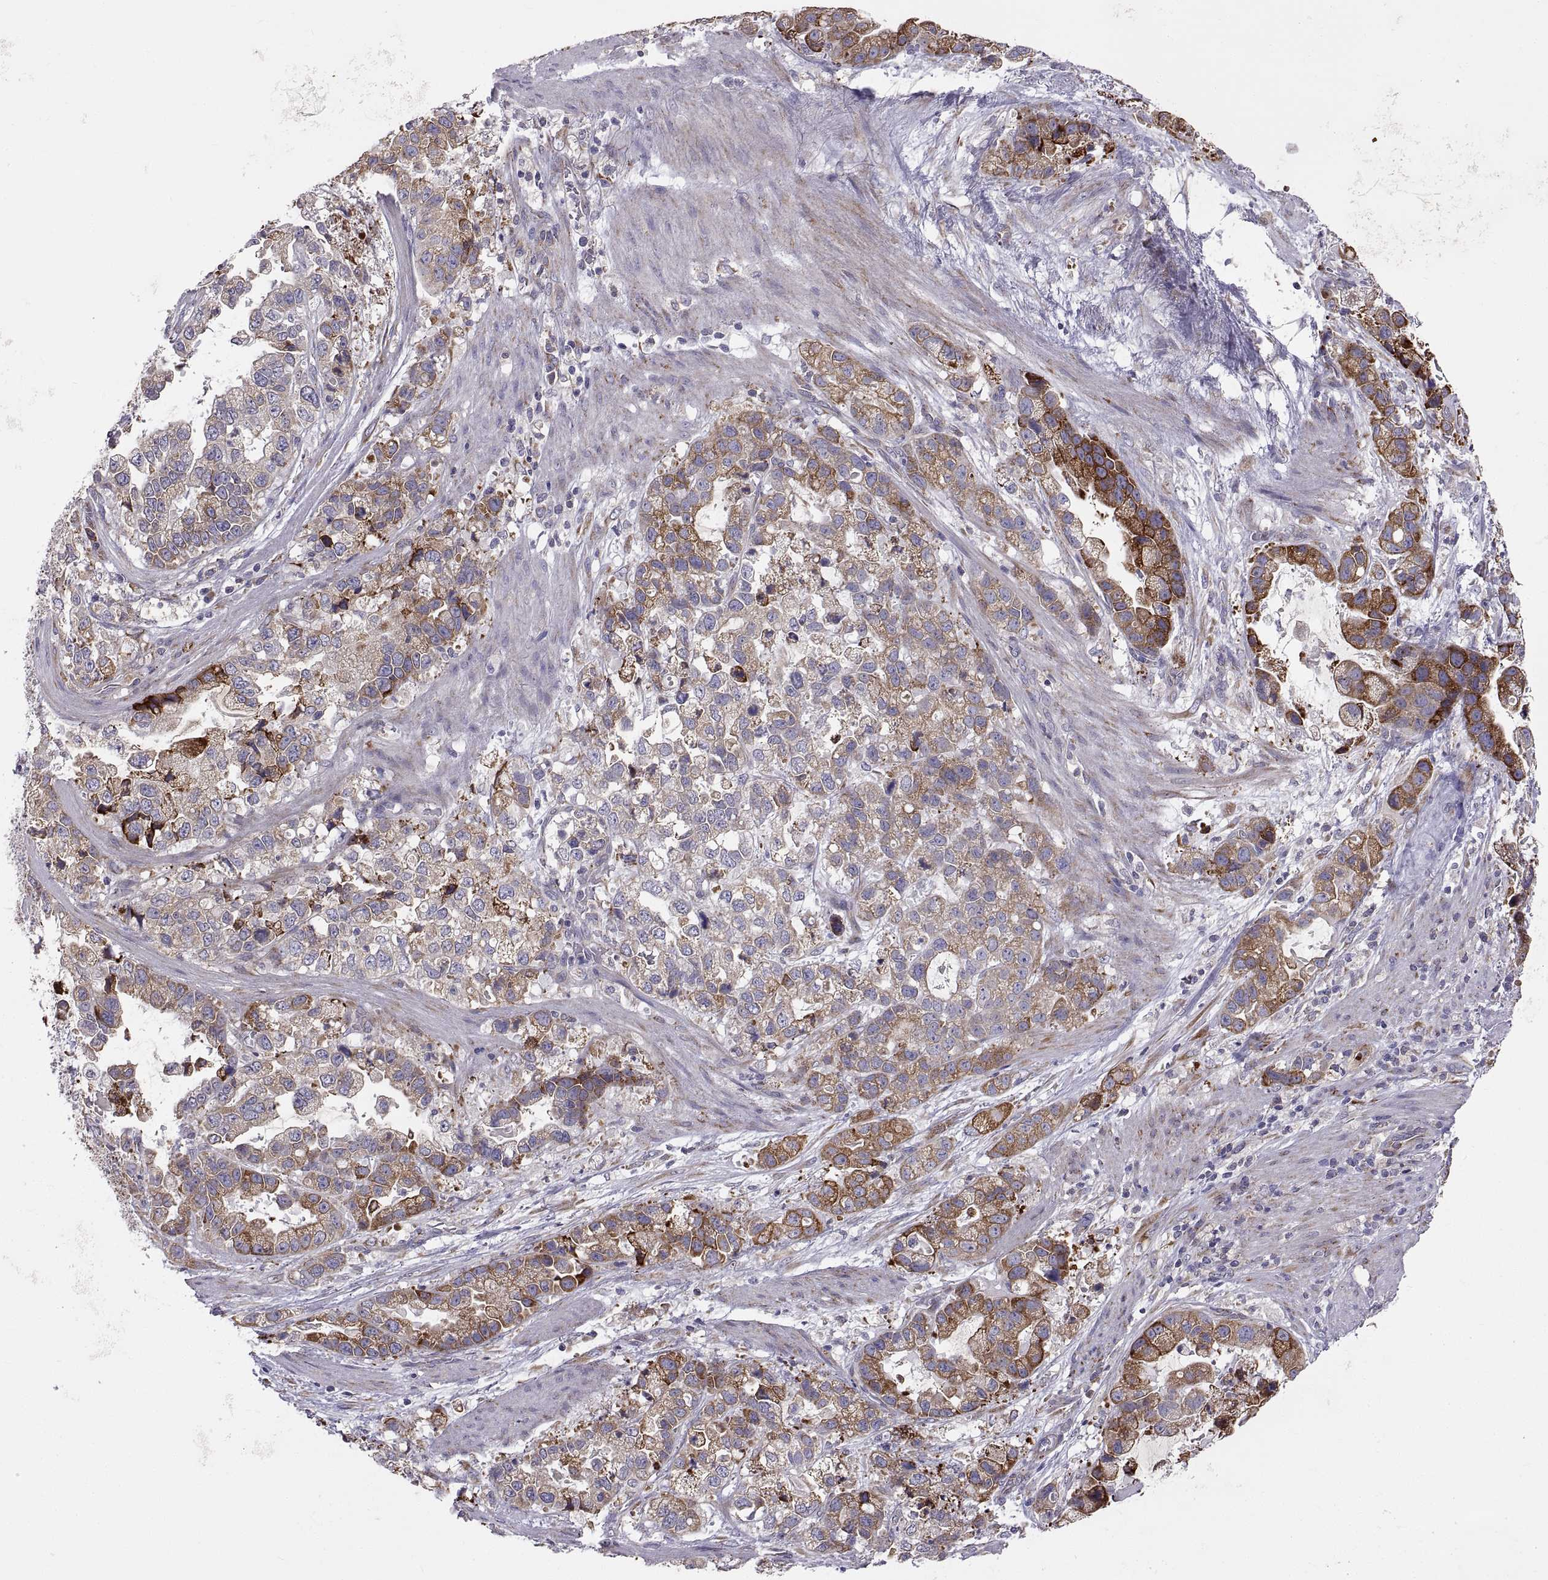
{"staining": {"intensity": "strong", "quantity": "<25%", "location": "cytoplasmic/membranous"}, "tissue": "stomach cancer", "cell_type": "Tumor cells", "image_type": "cancer", "snomed": [{"axis": "morphology", "description": "Adenocarcinoma, NOS"}, {"axis": "topography", "description": "Stomach"}], "caption": "Human stomach cancer stained for a protein (brown) demonstrates strong cytoplasmic/membranous positive positivity in approximately <25% of tumor cells.", "gene": "PLEKHB2", "patient": {"sex": "male", "age": 59}}